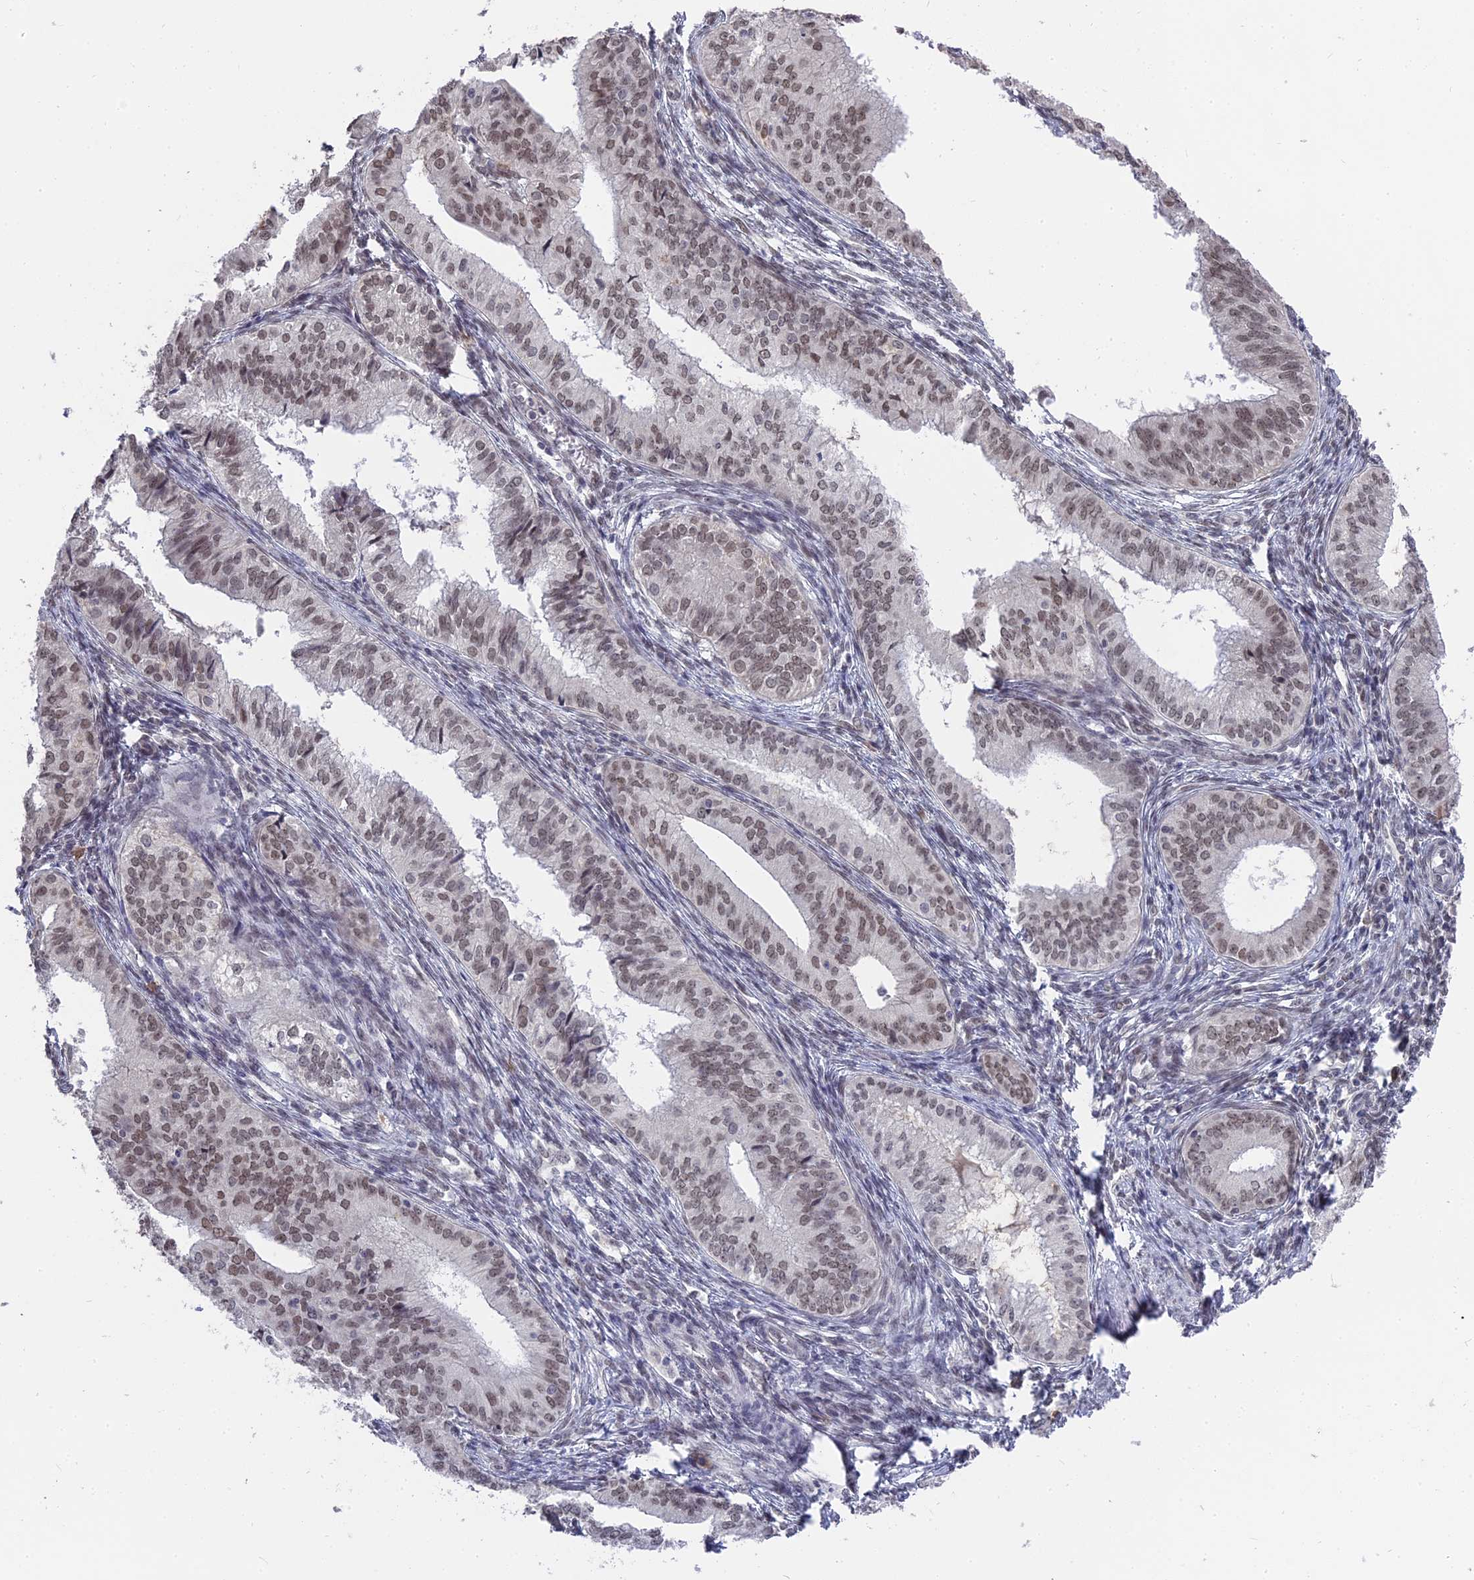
{"staining": {"intensity": "weak", "quantity": ">75%", "location": "nuclear"}, "tissue": "endometrial cancer", "cell_type": "Tumor cells", "image_type": "cancer", "snomed": [{"axis": "morphology", "description": "Adenocarcinoma, NOS"}, {"axis": "topography", "description": "Endometrium"}], "caption": "Endometrial cancer stained with a brown dye demonstrates weak nuclear positive staining in about >75% of tumor cells.", "gene": "NR1H3", "patient": {"sex": "female", "age": 50}}